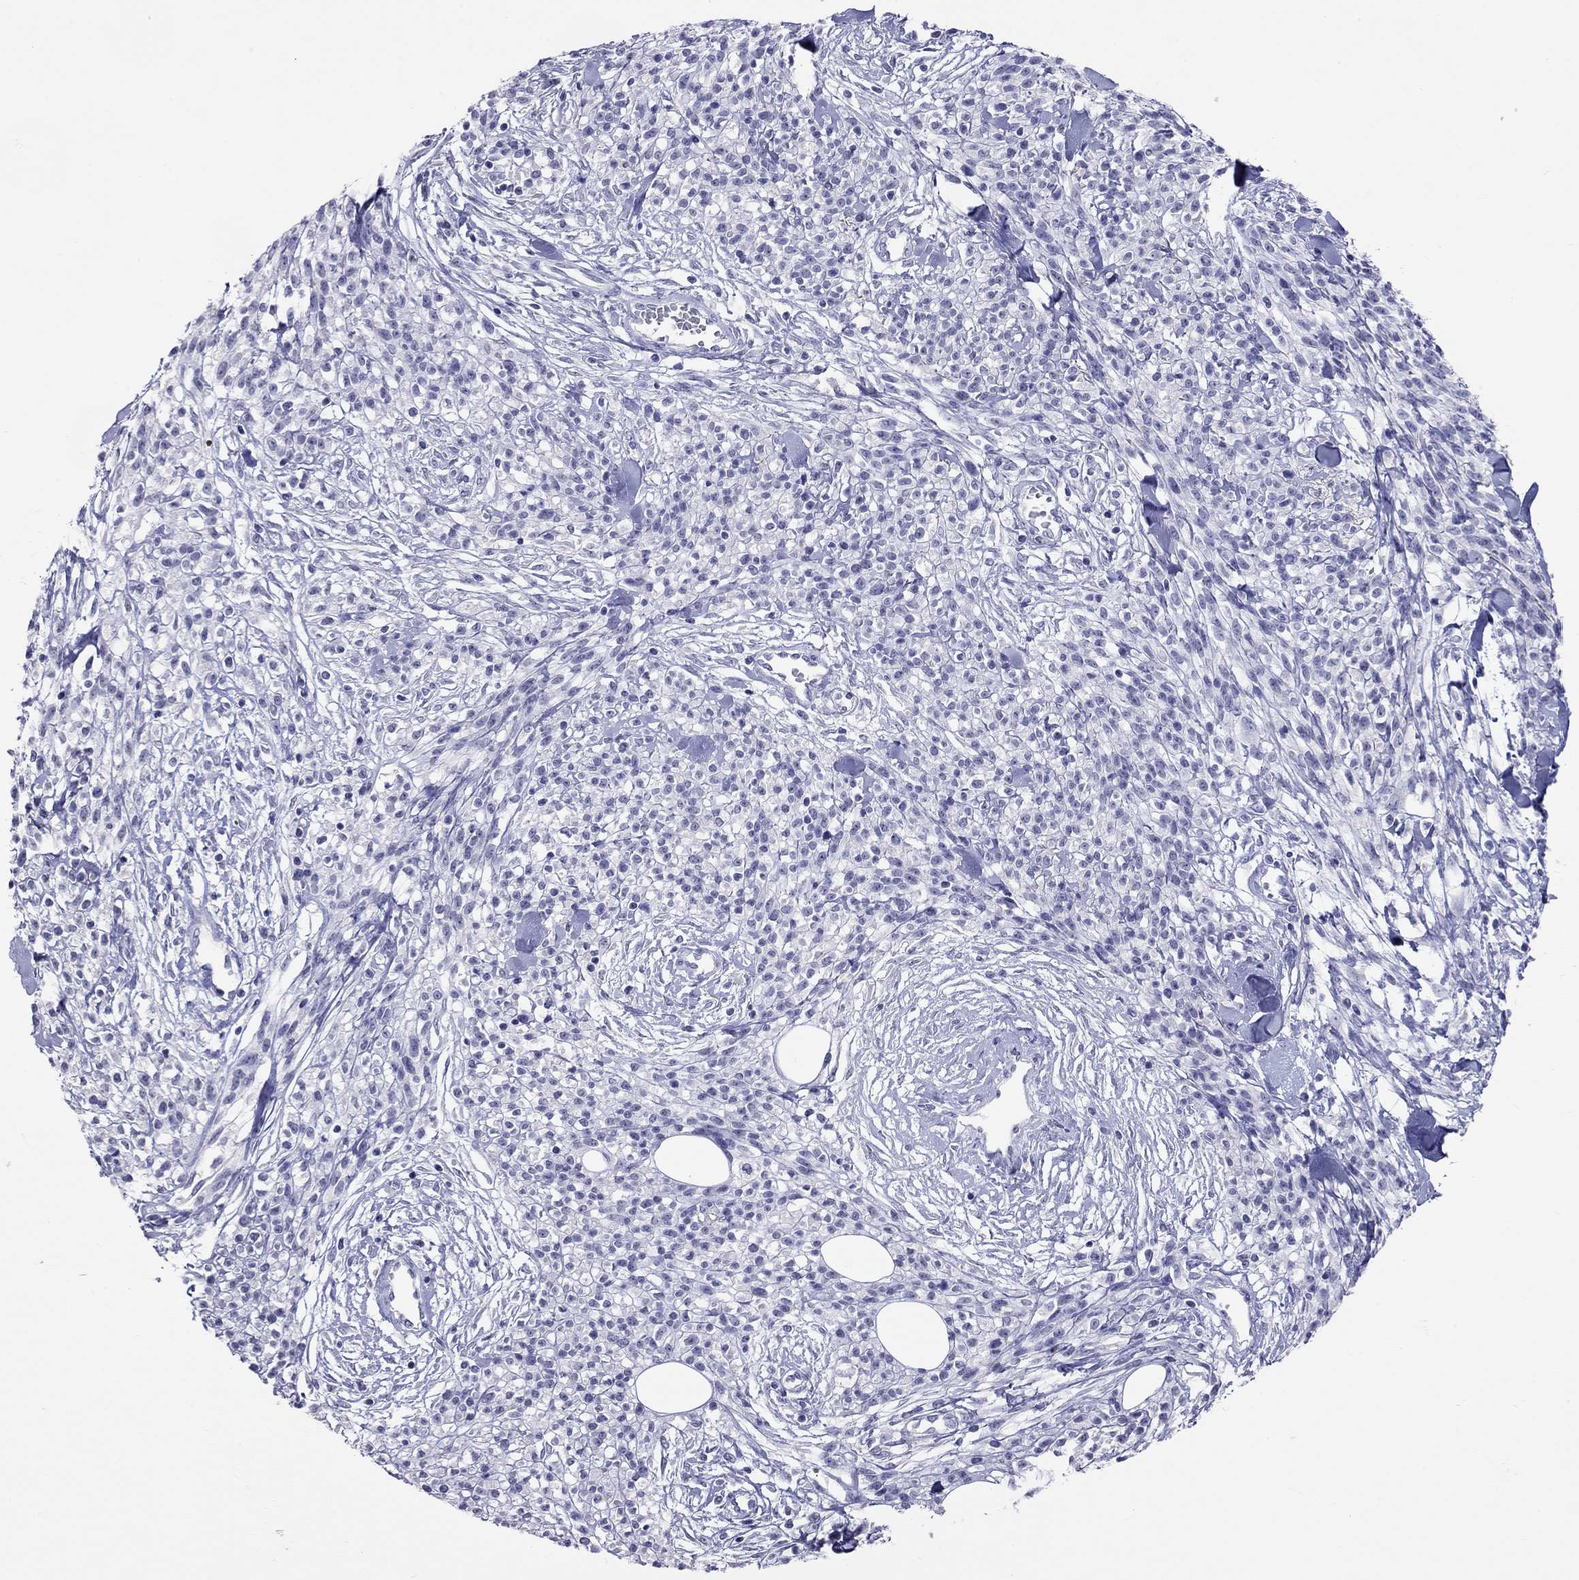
{"staining": {"intensity": "negative", "quantity": "none", "location": "none"}, "tissue": "melanoma", "cell_type": "Tumor cells", "image_type": "cancer", "snomed": [{"axis": "morphology", "description": "Malignant melanoma, NOS"}, {"axis": "topography", "description": "Skin"}, {"axis": "topography", "description": "Skin of trunk"}], "caption": "High power microscopy micrograph of an immunohistochemistry (IHC) micrograph of melanoma, revealing no significant expression in tumor cells.", "gene": "ARMC12", "patient": {"sex": "male", "age": 74}}